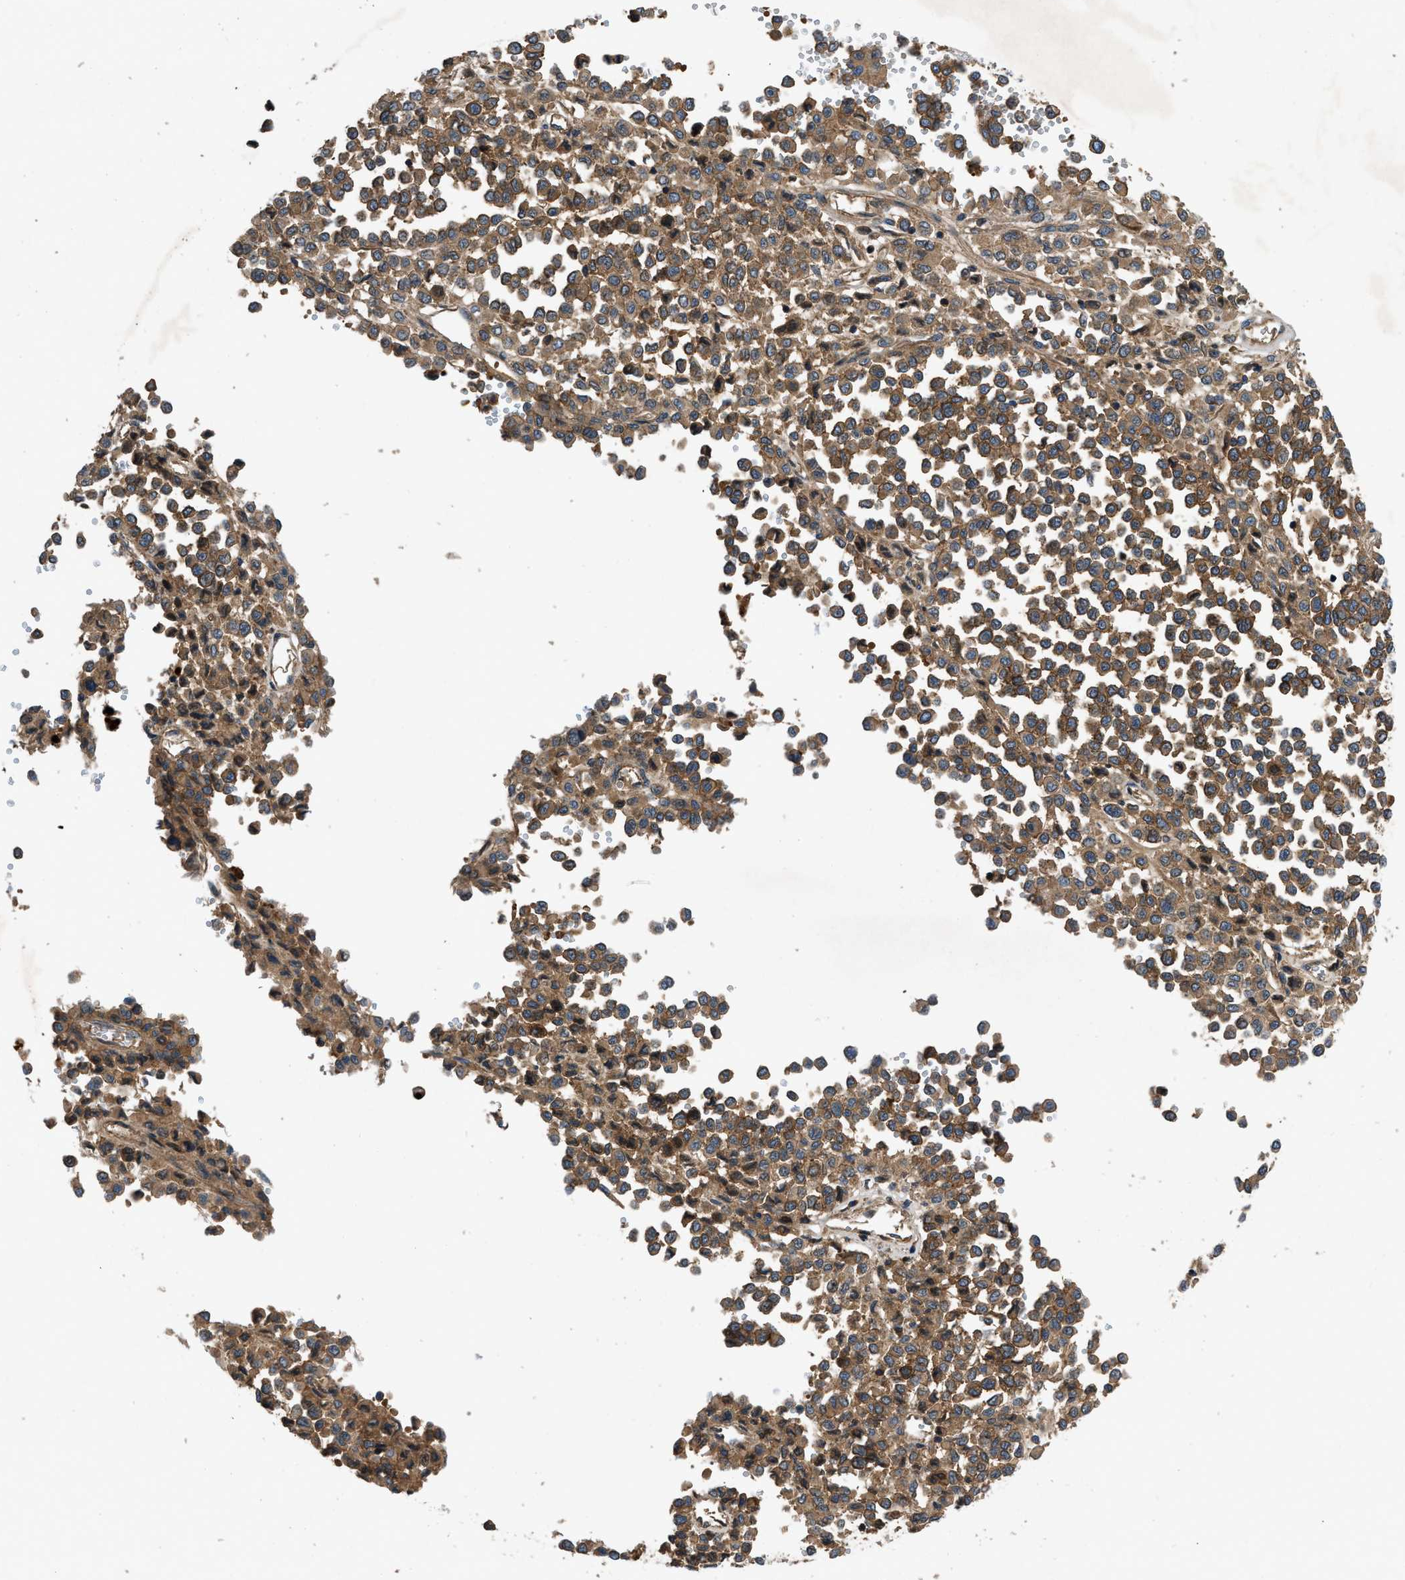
{"staining": {"intensity": "moderate", "quantity": ">75%", "location": "cytoplasmic/membranous"}, "tissue": "melanoma", "cell_type": "Tumor cells", "image_type": "cancer", "snomed": [{"axis": "morphology", "description": "Malignant melanoma, Metastatic site"}, {"axis": "topography", "description": "Pancreas"}], "caption": "Melanoma stained for a protein (brown) reveals moderate cytoplasmic/membranous positive staining in about >75% of tumor cells.", "gene": "CNNM3", "patient": {"sex": "female", "age": 30}}